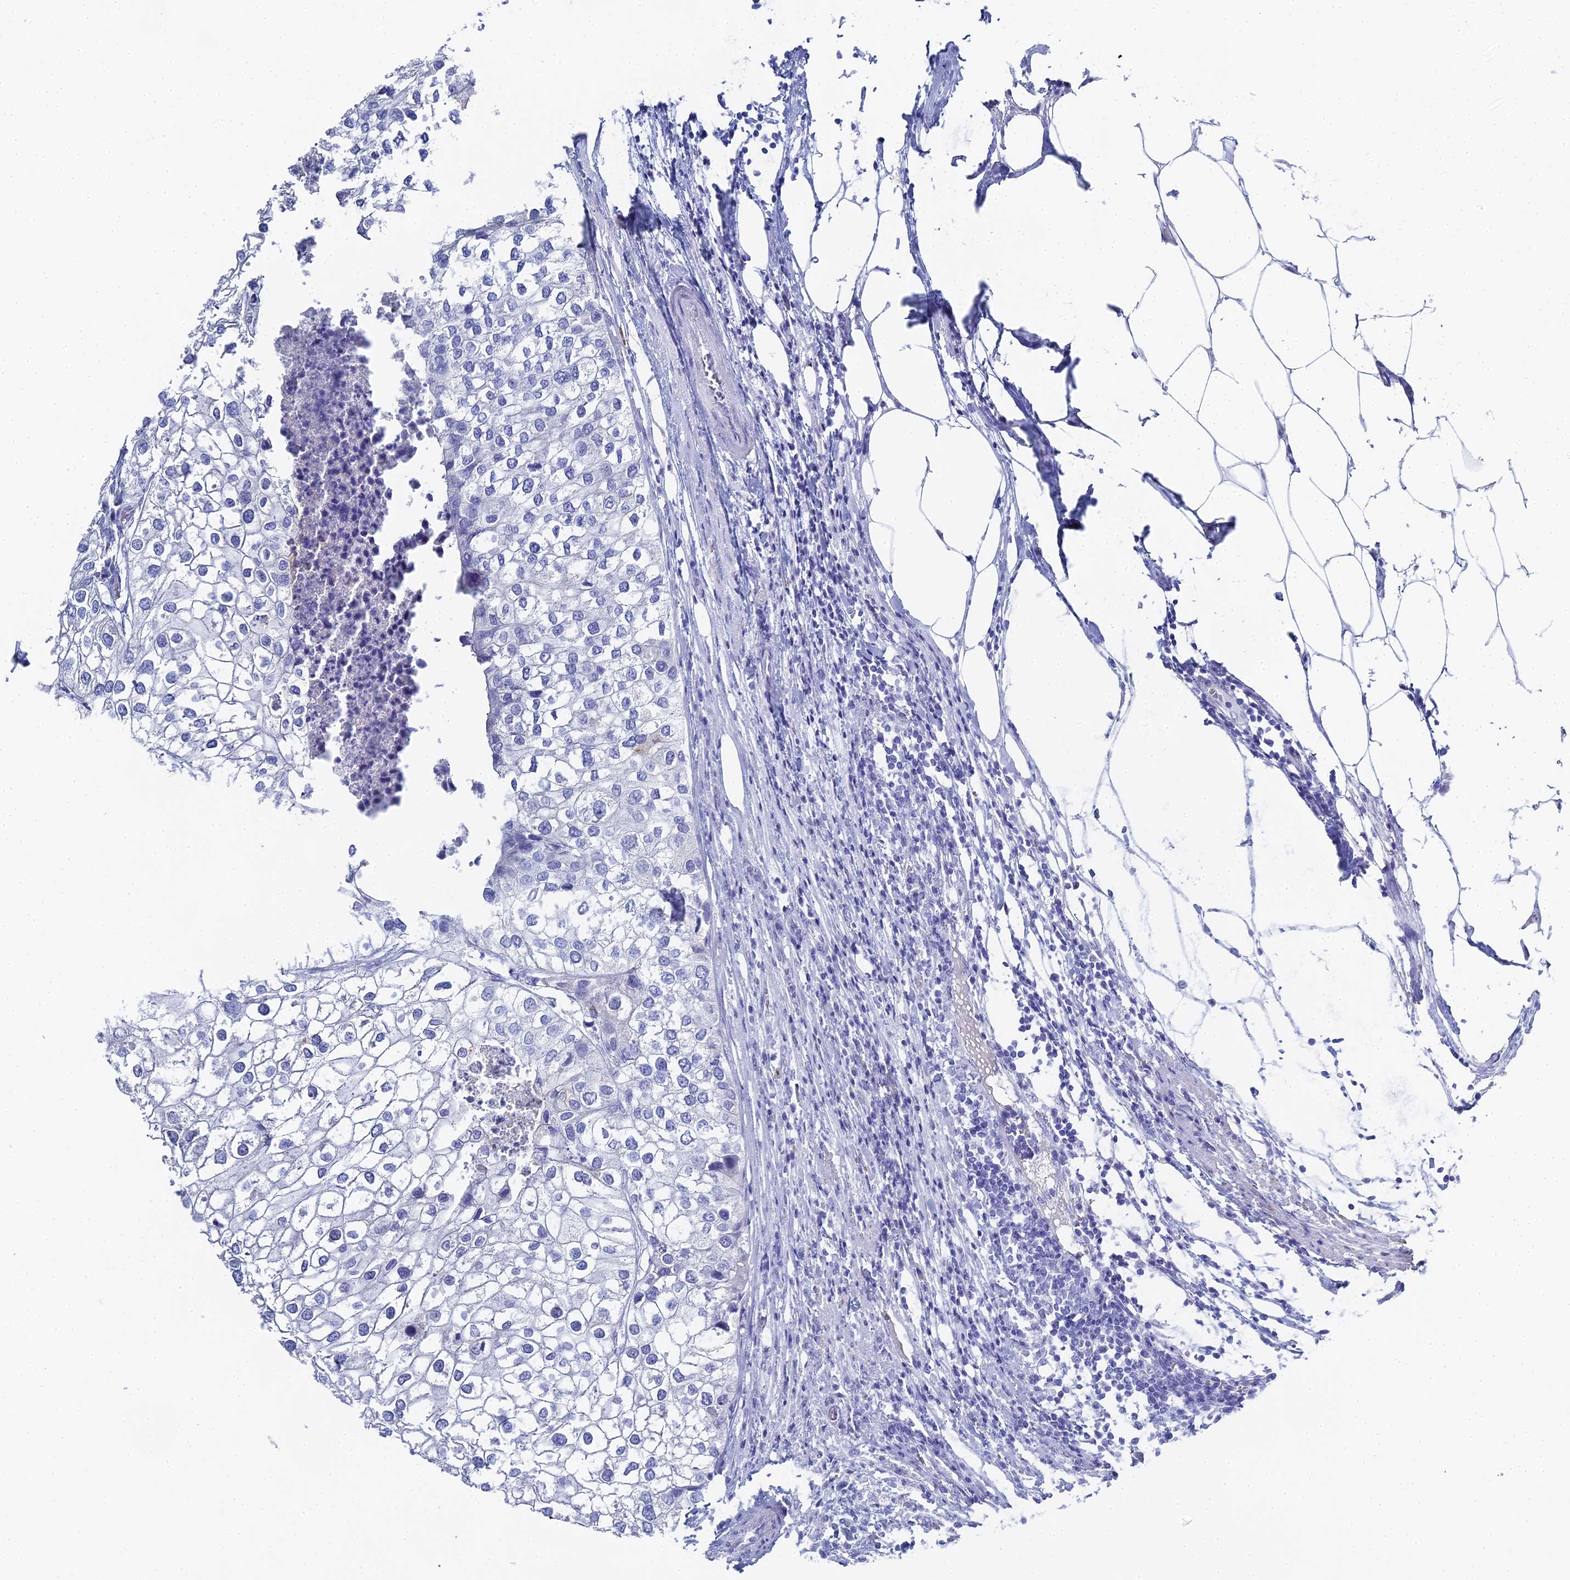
{"staining": {"intensity": "negative", "quantity": "none", "location": "none"}, "tissue": "urothelial cancer", "cell_type": "Tumor cells", "image_type": "cancer", "snomed": [{"axis": "morphology", "description": "Urothelial carcinoma, High grade"}, {"axis": "topography", "description": "Urinary bladder"}], "caption": "The histopathology image demonstrates no staining of tumor cells in urothelial cancer.", "gene": "ALPP", "patient": {"sex": "male", "age": 64}}